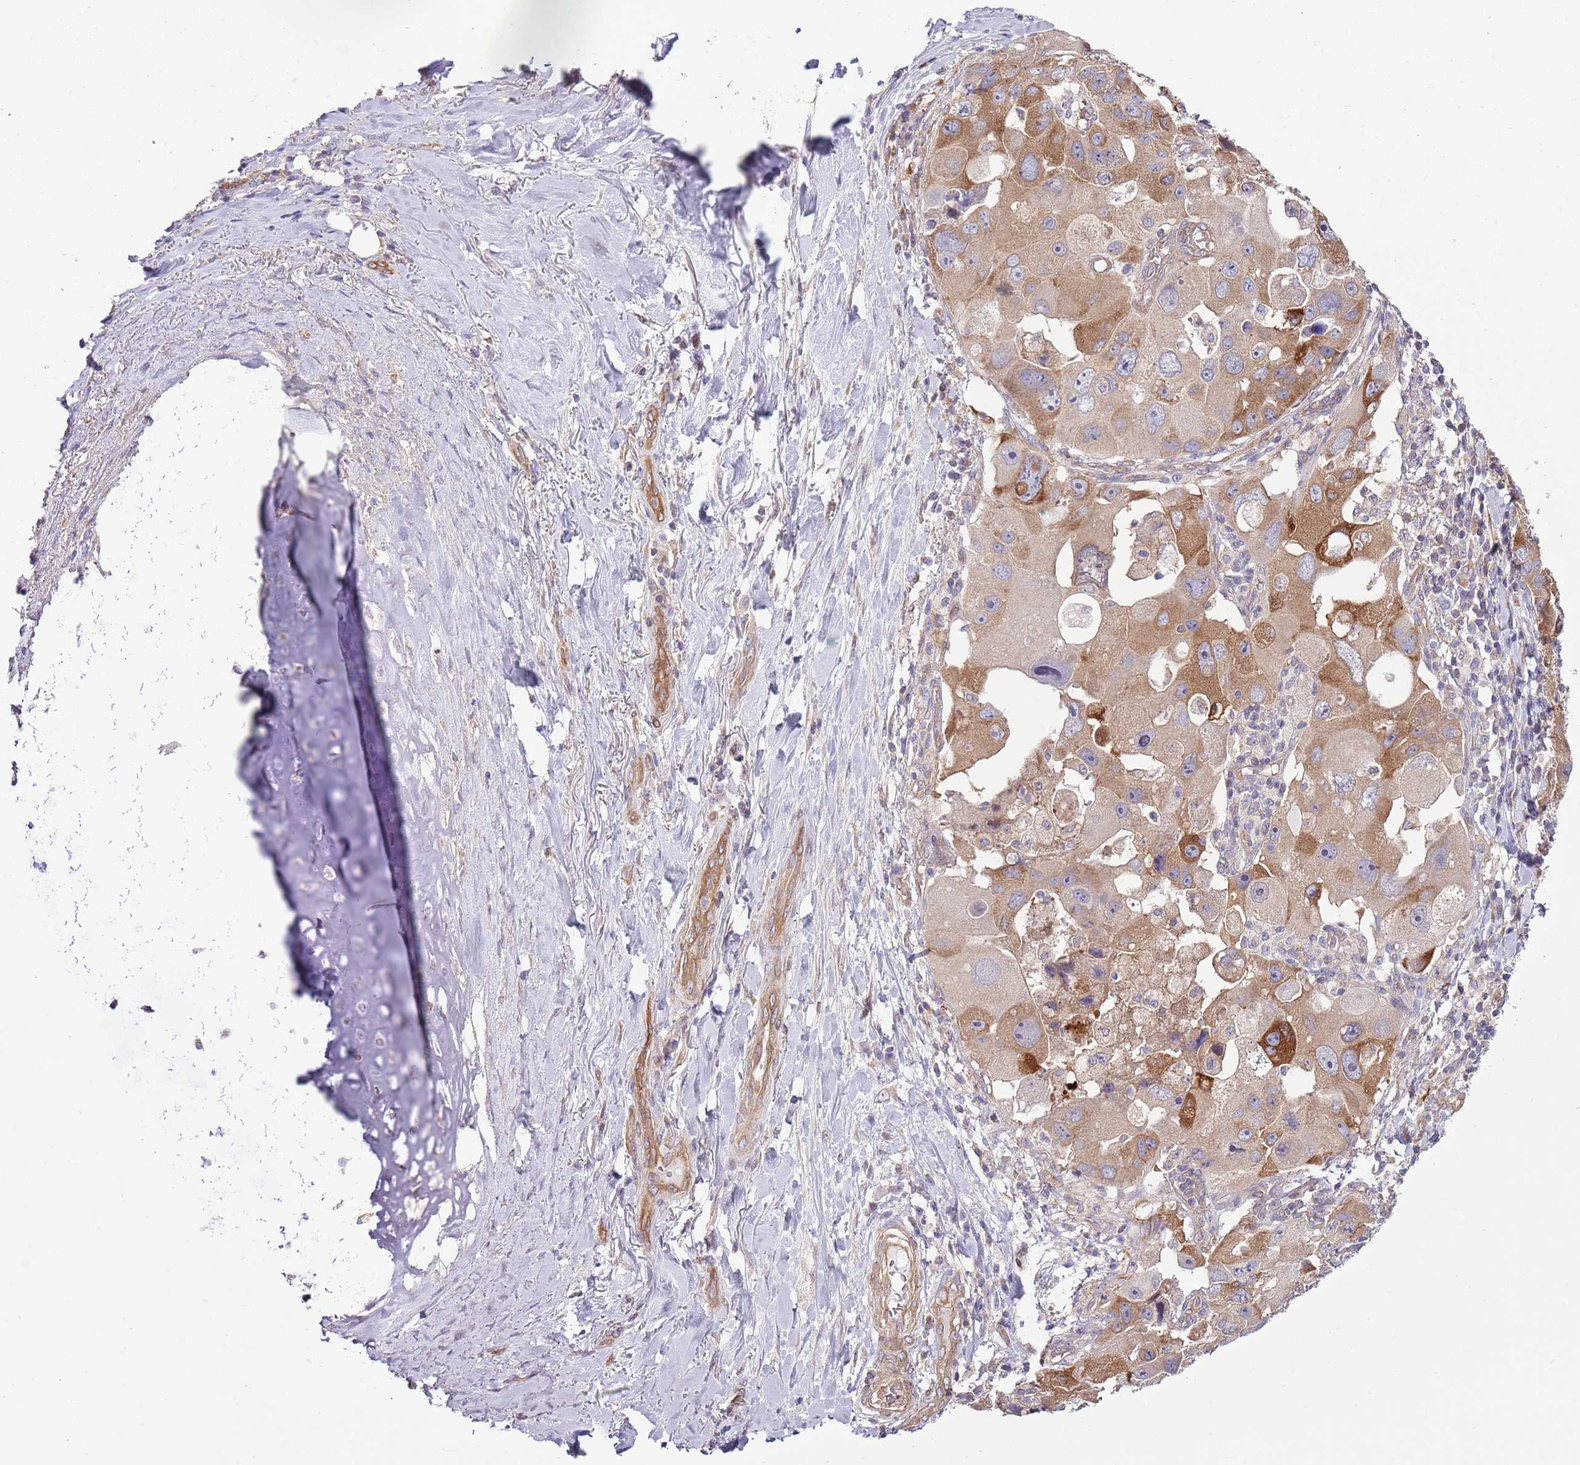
{"staining": {"intensity": "strong", "quantity": "25%-75%", "location": "cytoplasmic/membranous"}, "tissue": "lung cancer", "cell_type": "Tumor cells", "image_type": "cancer", "snomed": [{"axis": "morphology", "description": "Adenocarcinoma, NOS"}, {"axis": "topography", "description": "Lung"}], "caption": "An image of human lung cancer (adenocarcinoma) stained for a protein reveals strong cytoplasmic/membranous brown staining in tumor cells.", "gene": "LPIN2", "patient": {"sex": "female", "age": 54}}